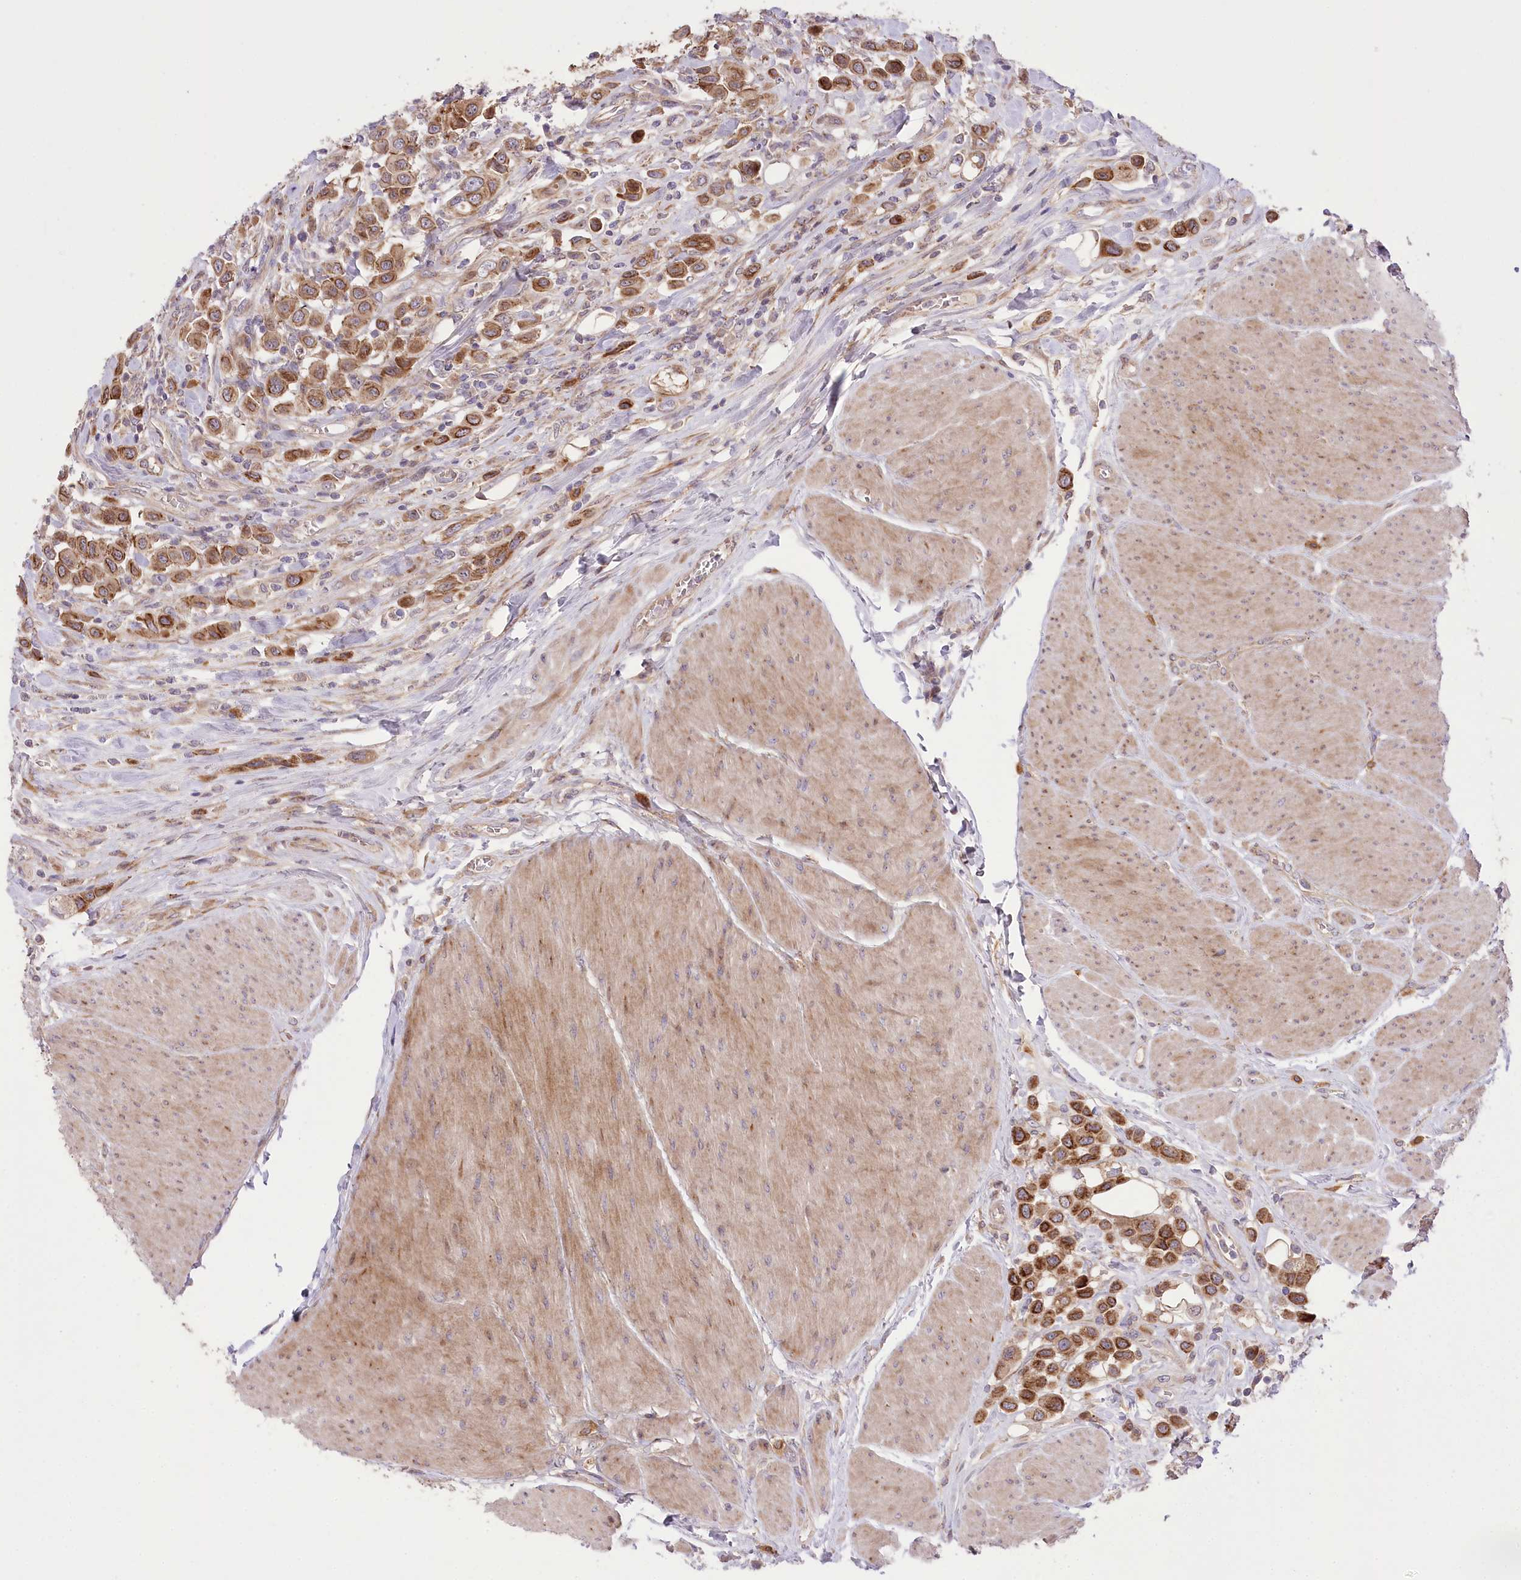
{"staining": {"intensity": "strong", "quantity": ">75%", "location": "cytoplasmic/membranous"}, "tissue": "urothelial cancer", "cell_type": "Tumor cells", "image_type": "cancer", "snomed": [{"axis": "morphology", "description": "Urothelial carcinoma, High grade"}, {"axis": "topography", "description": "Urinary bladder"}], "caption": "A high-resolution photomicrograph shows immunohistochemistry staining of urothelial carcinoma (high-grade), which reveals strong cytoplasmic/membranous expression in approximately >75% of tumor cells. The staining is performed using DAB (3,3'-diaminobenzidine) brown chromogen to label protein expression. The nuclei are counter-stained blue using hematoxylin.", "gene": "TRUB1", "patient": {"sex": "male", "age": 50}}